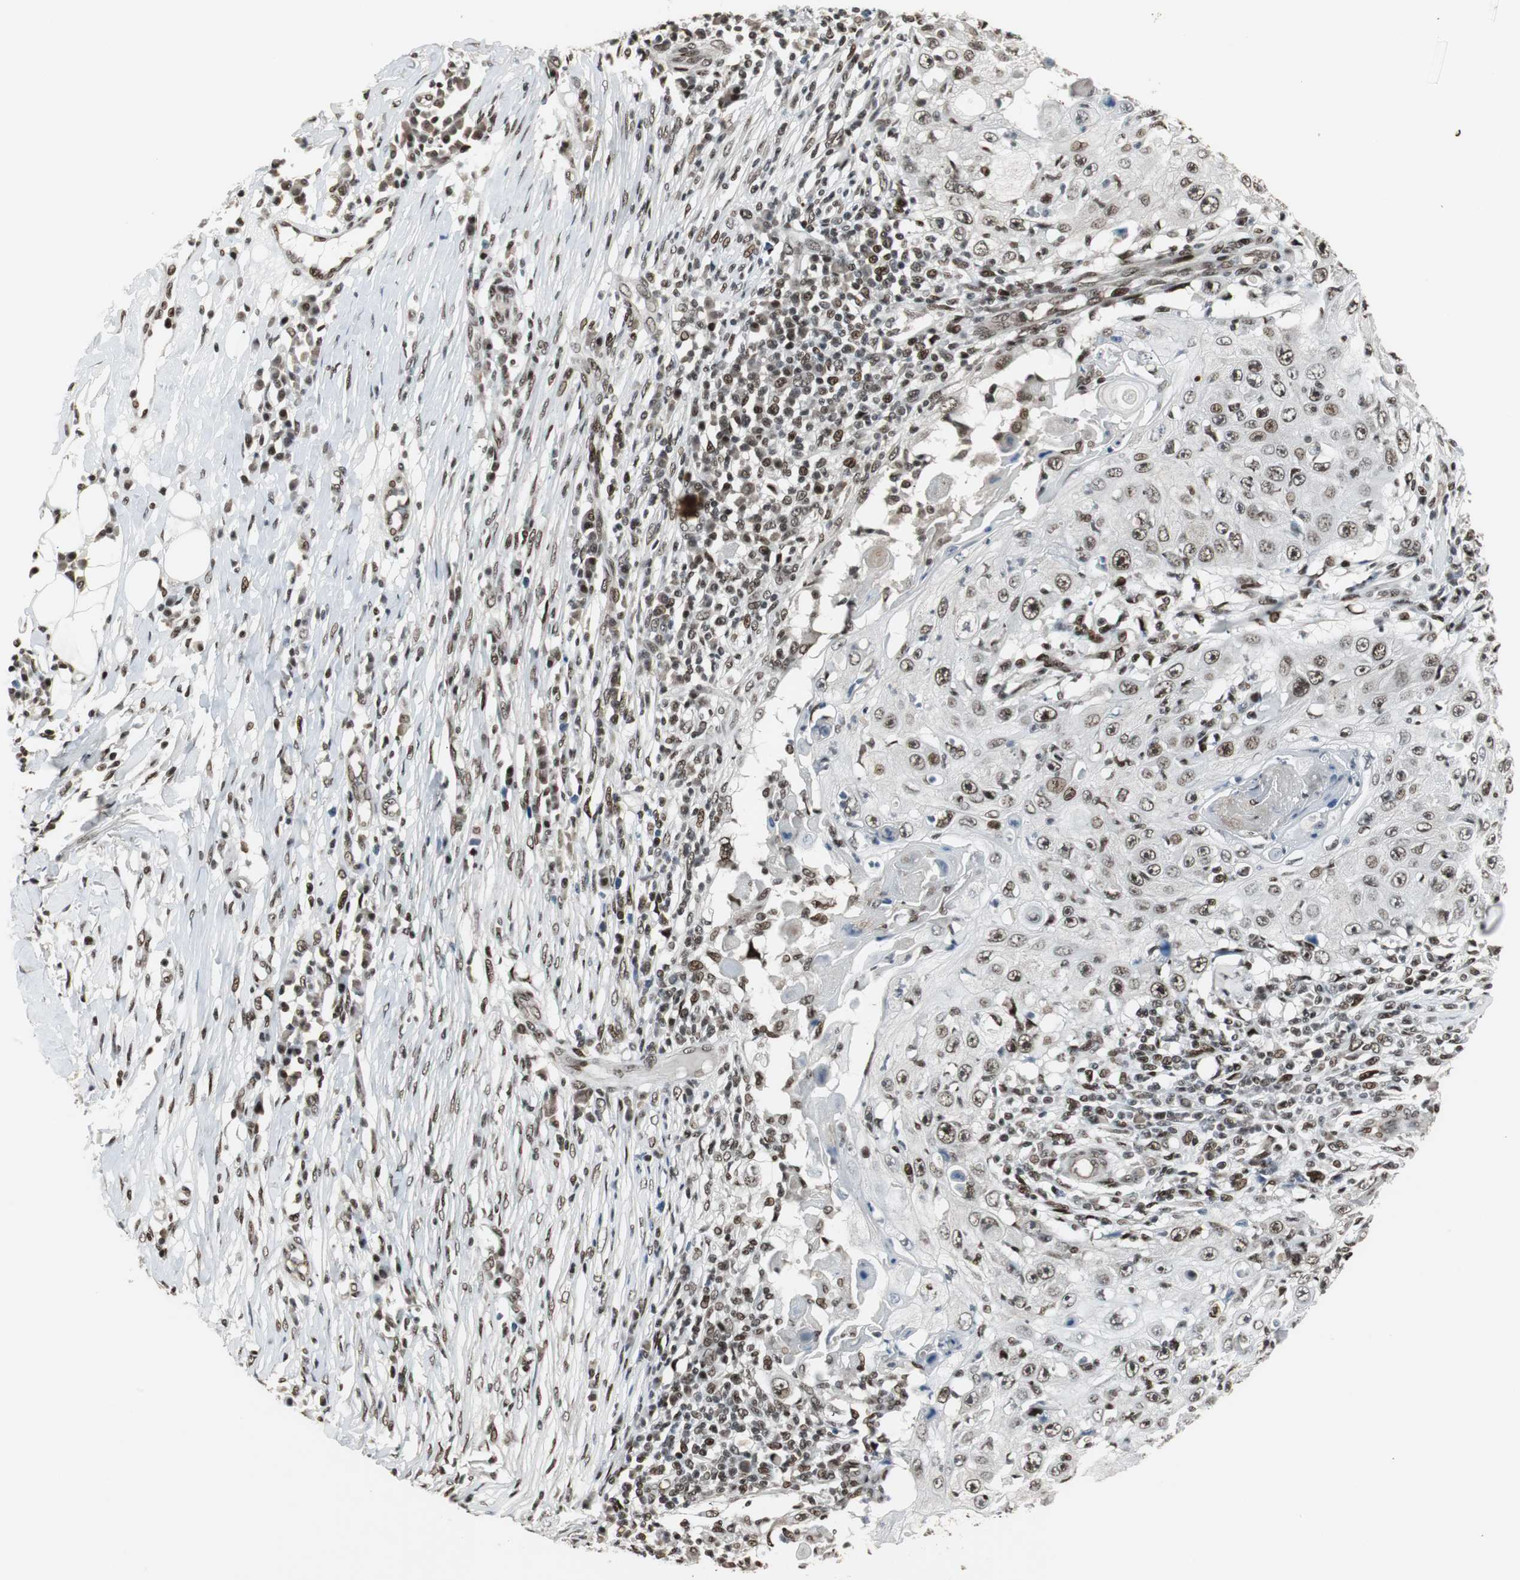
{"staining": {"intensity": "moderate", "quantity": ">75%", "location": "nuclear"}, "tissue": "skin cancer", "cell_type": "Tumor cells", "image_type": "cancer", "snomed": [{"axis": "morphology", "description": "Squamous cell carcinoma, NOS"}, {"axis": "topography", "description": "Skin"}], "caption": "This photomicrograph demonstrates immunohistochemistry staining of skin cancer (squamous cell carcinoma), with medium moderate nuclear positivity in about >75% of tumor cells.", "gene": "TAF5", "patient": {"sex": "male", "age": 86}}